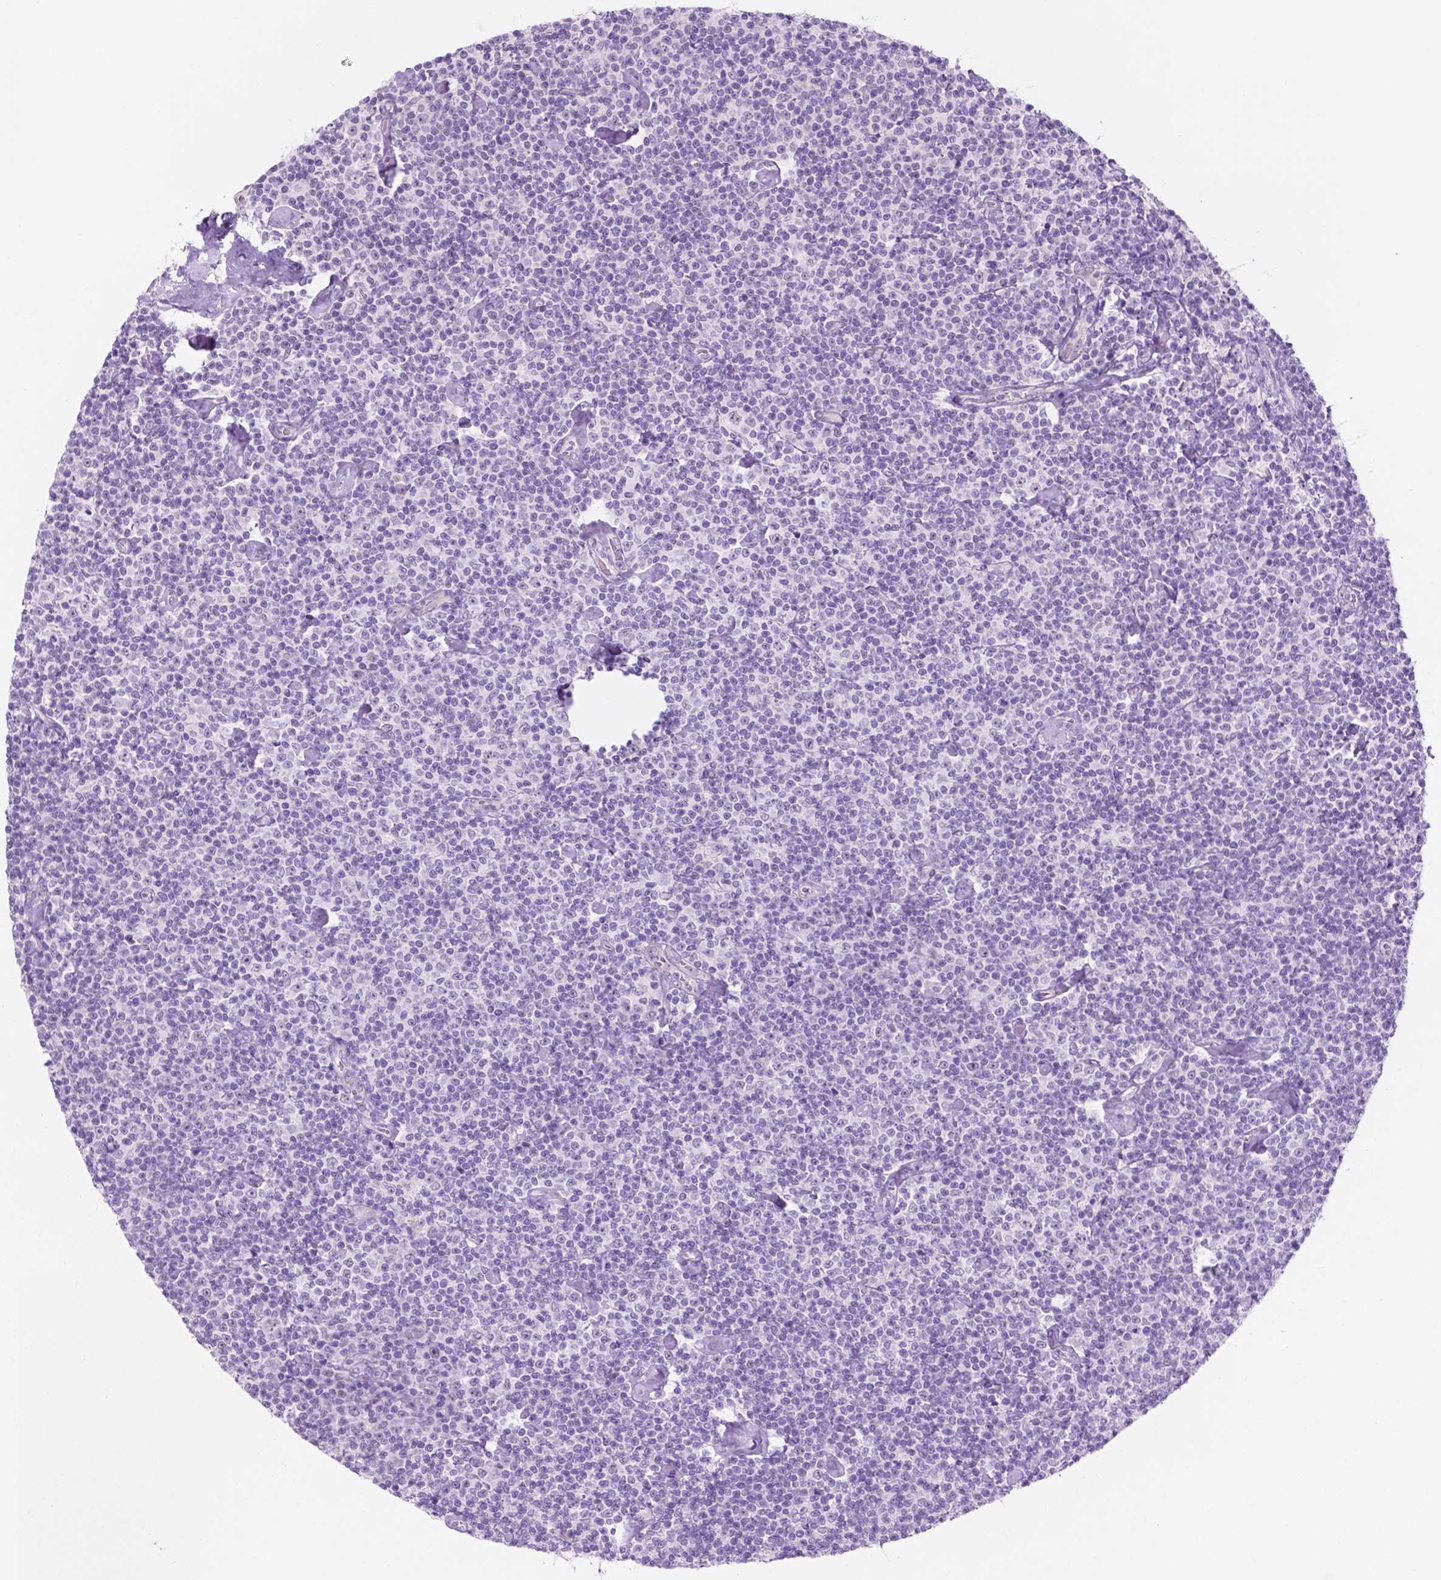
{"staining": {"intensity": "negative", "quantity": "none", "location": "none"}, "tissue": "lymphoma", "cell_type": "Tumor cells", "image_type": "cancer", "snomed": [{"axis": "morphology", "description": "Malignant lymphoma, non-Hodgkin's type, Low grade"}, {"axis": "topography", "description": "Lymph node"}], "caption": "Immunohistochemistry (IHC) photomicrograph of neoplastic tissue: lymphoma stained with DAB (3,3'-diaminobenzidine) reveals no significant protein positivity in tumor cells. (DAB IHC, high magnification).", "gene": "ACY3", "patient": {"sex": "male", "age": 81}}